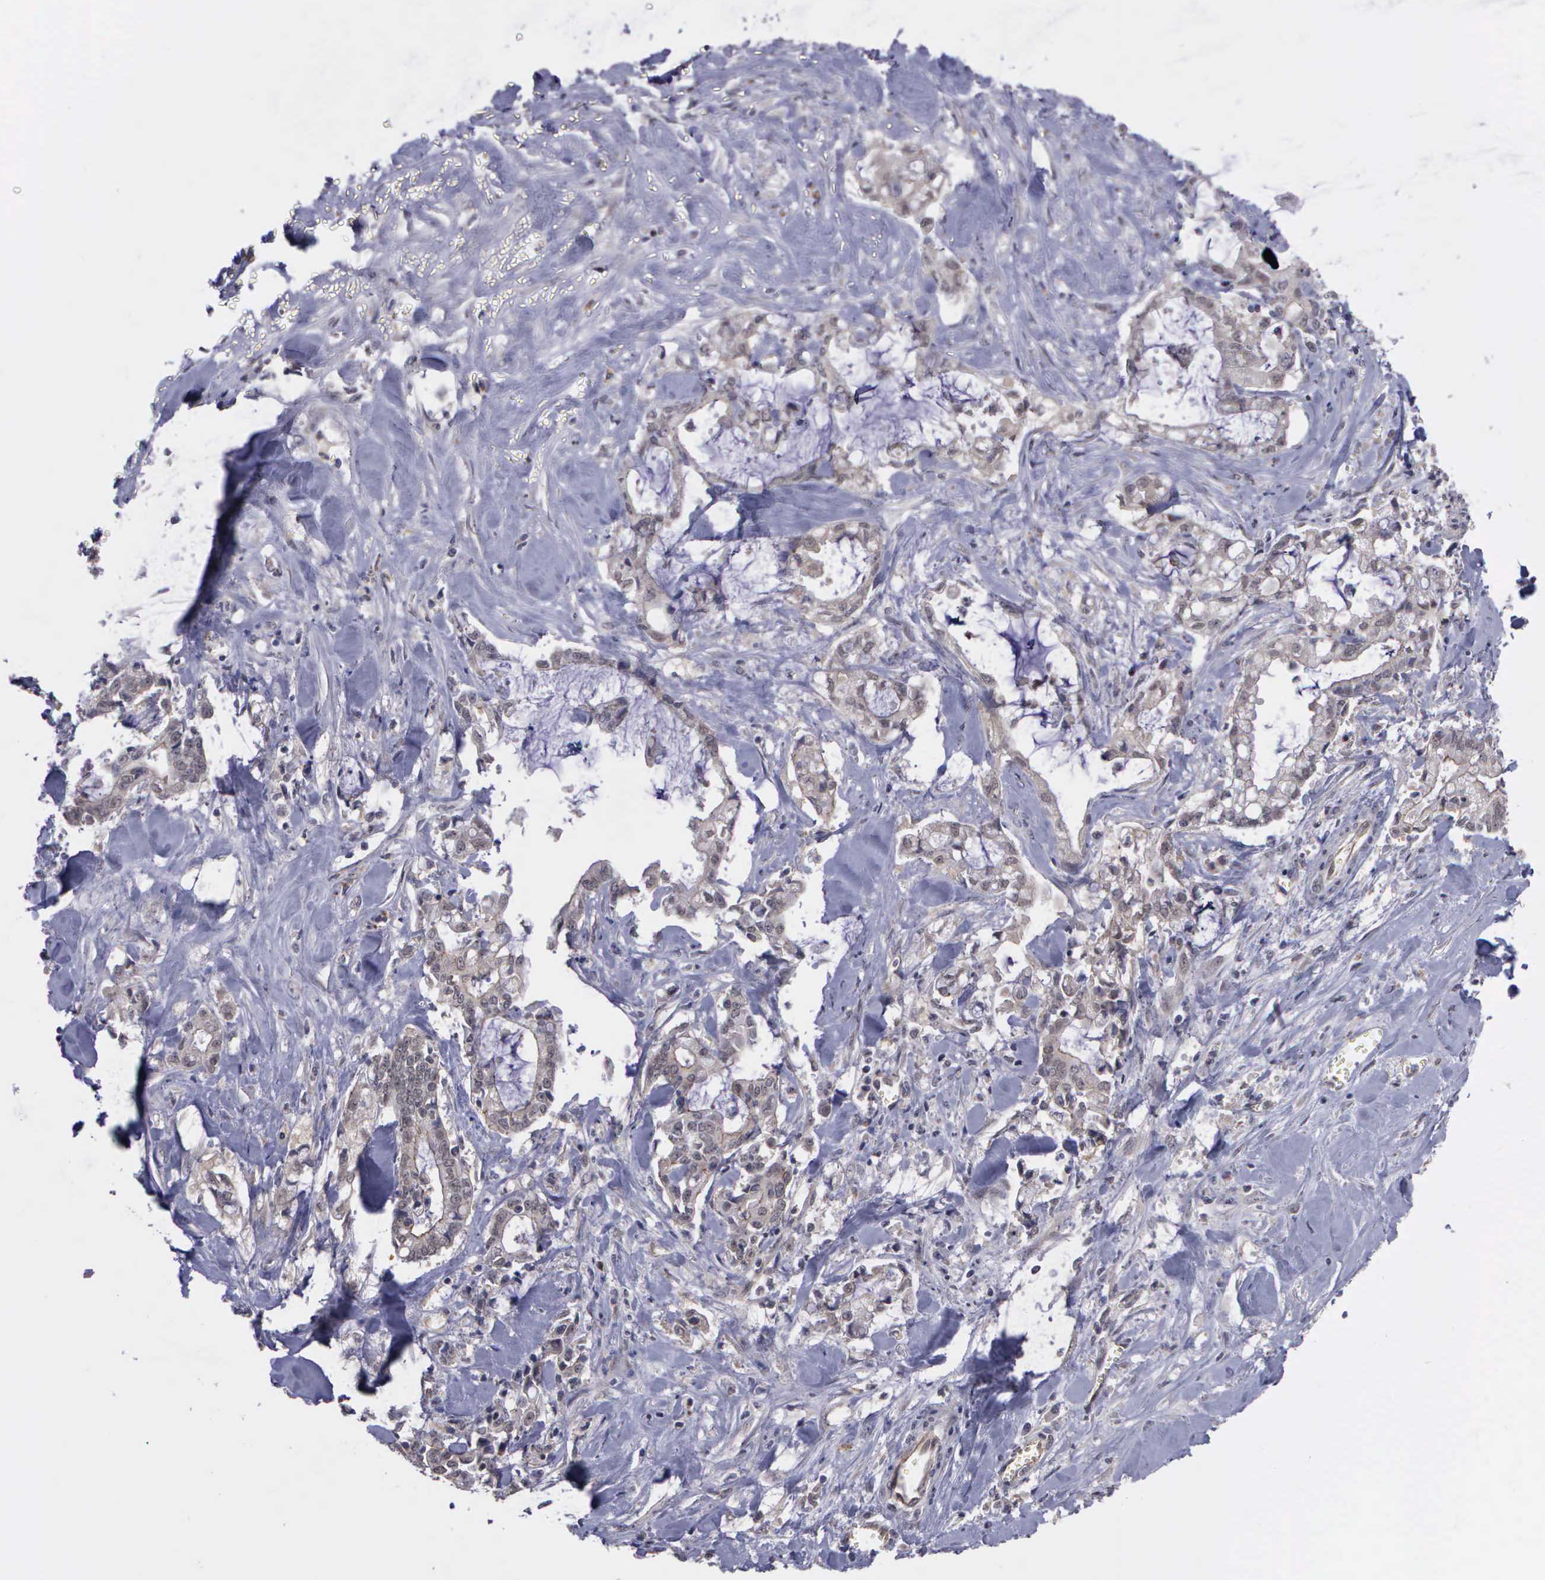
{"staining": {"intensity": "weak", "quantity": "25%-75%", "location": "cytoplasmic/membranous"}, "tissue": "liver cancer", "cell_type": "Tumor cells", "image_type": "cancer", "snomed": [{"axis": "morphology", "description": "Cholangiocarcinoma"}, {"axis": "topography", "description": "Liver"}], "caption": "Weak cytoplasmic/membranous positivity is identified in about 25%-75% of tumor cells in cholangiocarcinoma (liver).", "gene": "MAP3K9", "patient": {"sex": "male", "age": 57}}